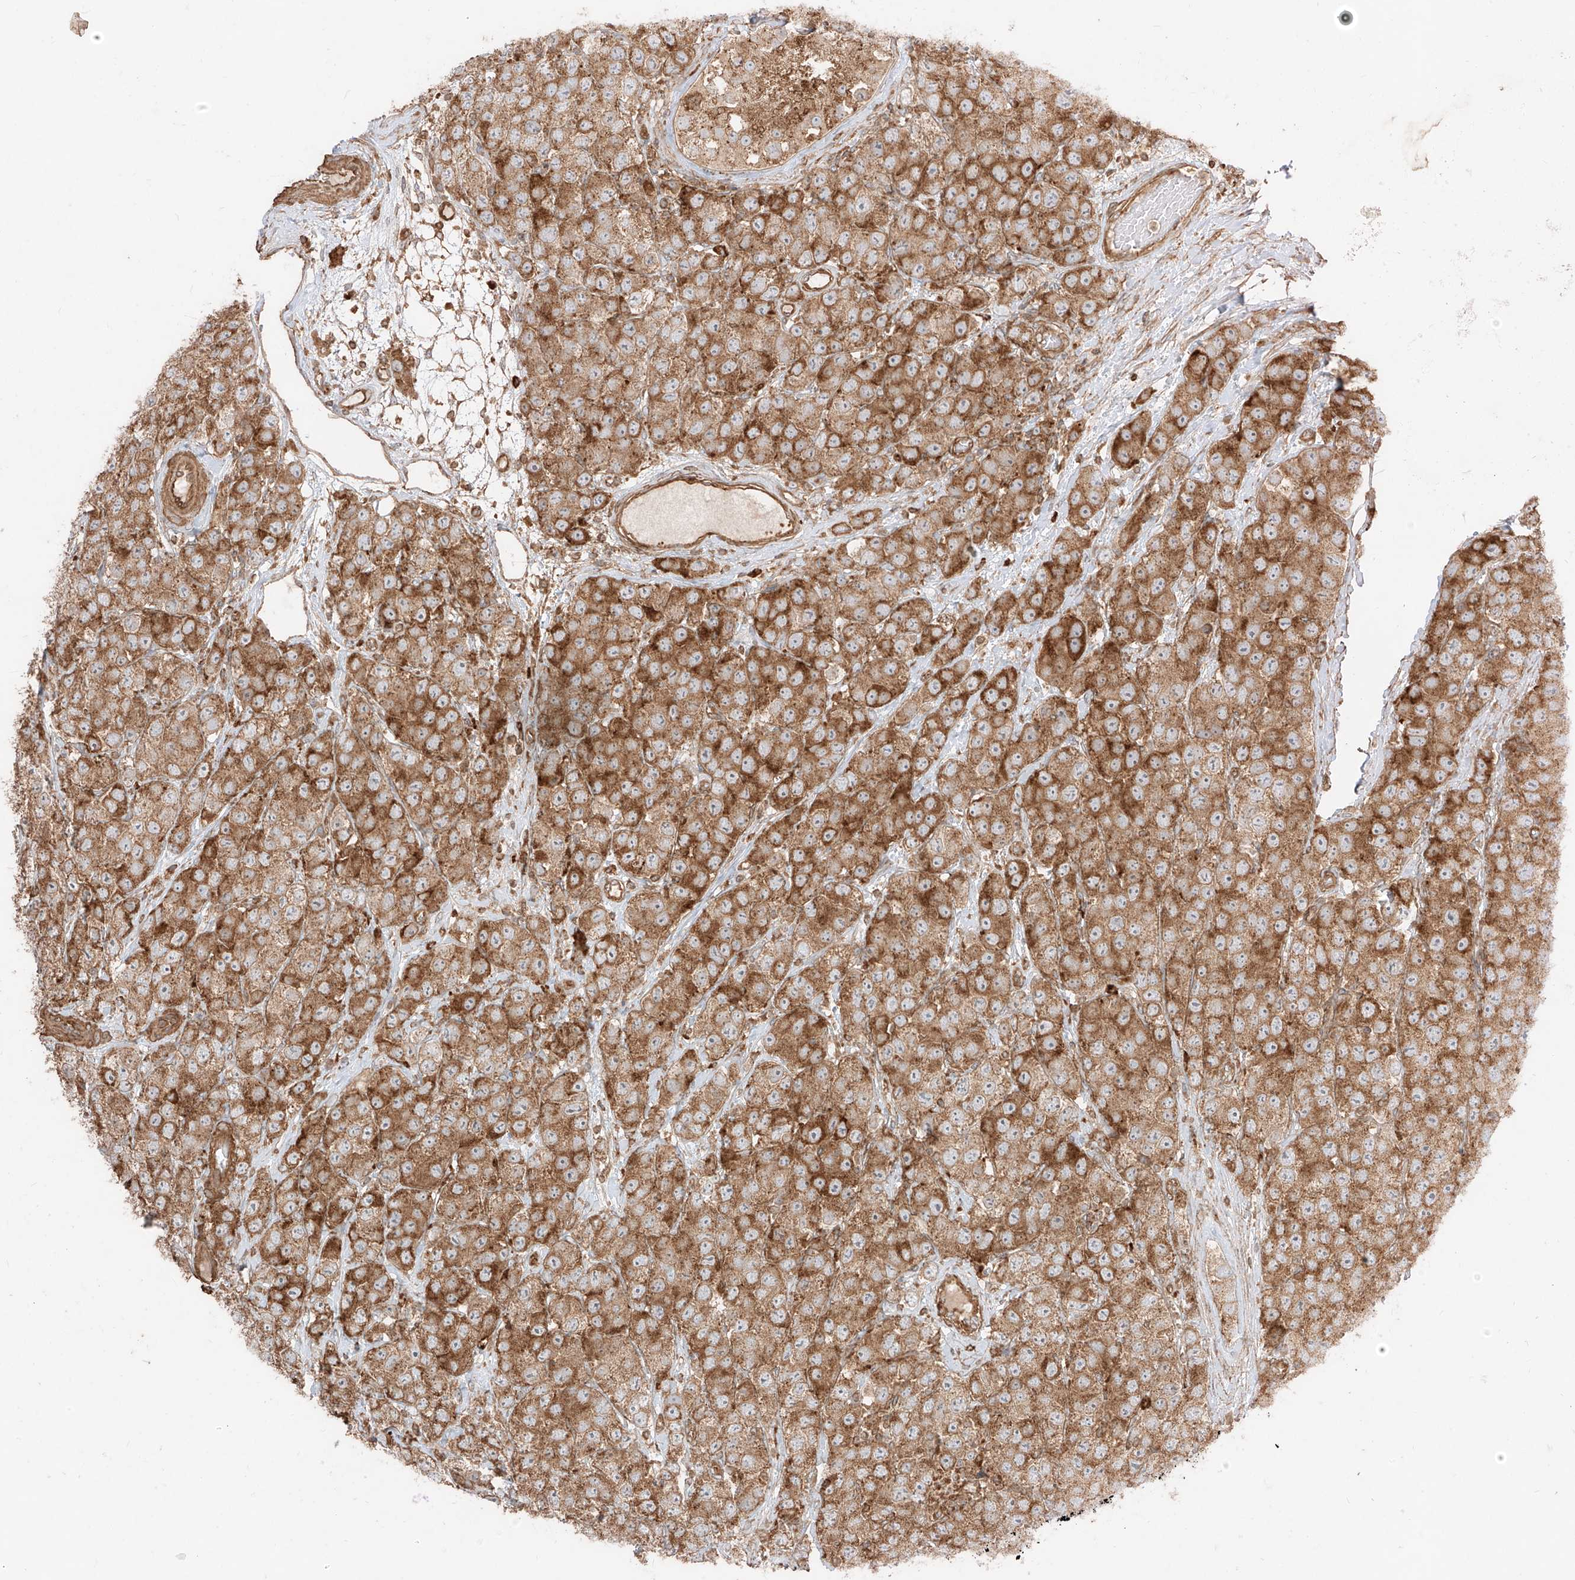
{"staining": {"intensity": "strong", "quantity": ">75%", "location": "cytoplasmic/membranous"}, "tissue": "testis cancer", "cell_type": "Tumor cells", "image_type": "cancer", "snomed": [{"axis": "morphology", "description": "Seminoma, NOS"}, {"axis": "topography", "description": "Testis"}], "caption": "DAB immunohistochemical staining of seminoma (testis) exhibits strong cytoplasmic/membranous protein staining in about >75% of tumor cells.", "gene": "CCDC115", "patient": {"sex": "male", "age": 28}}